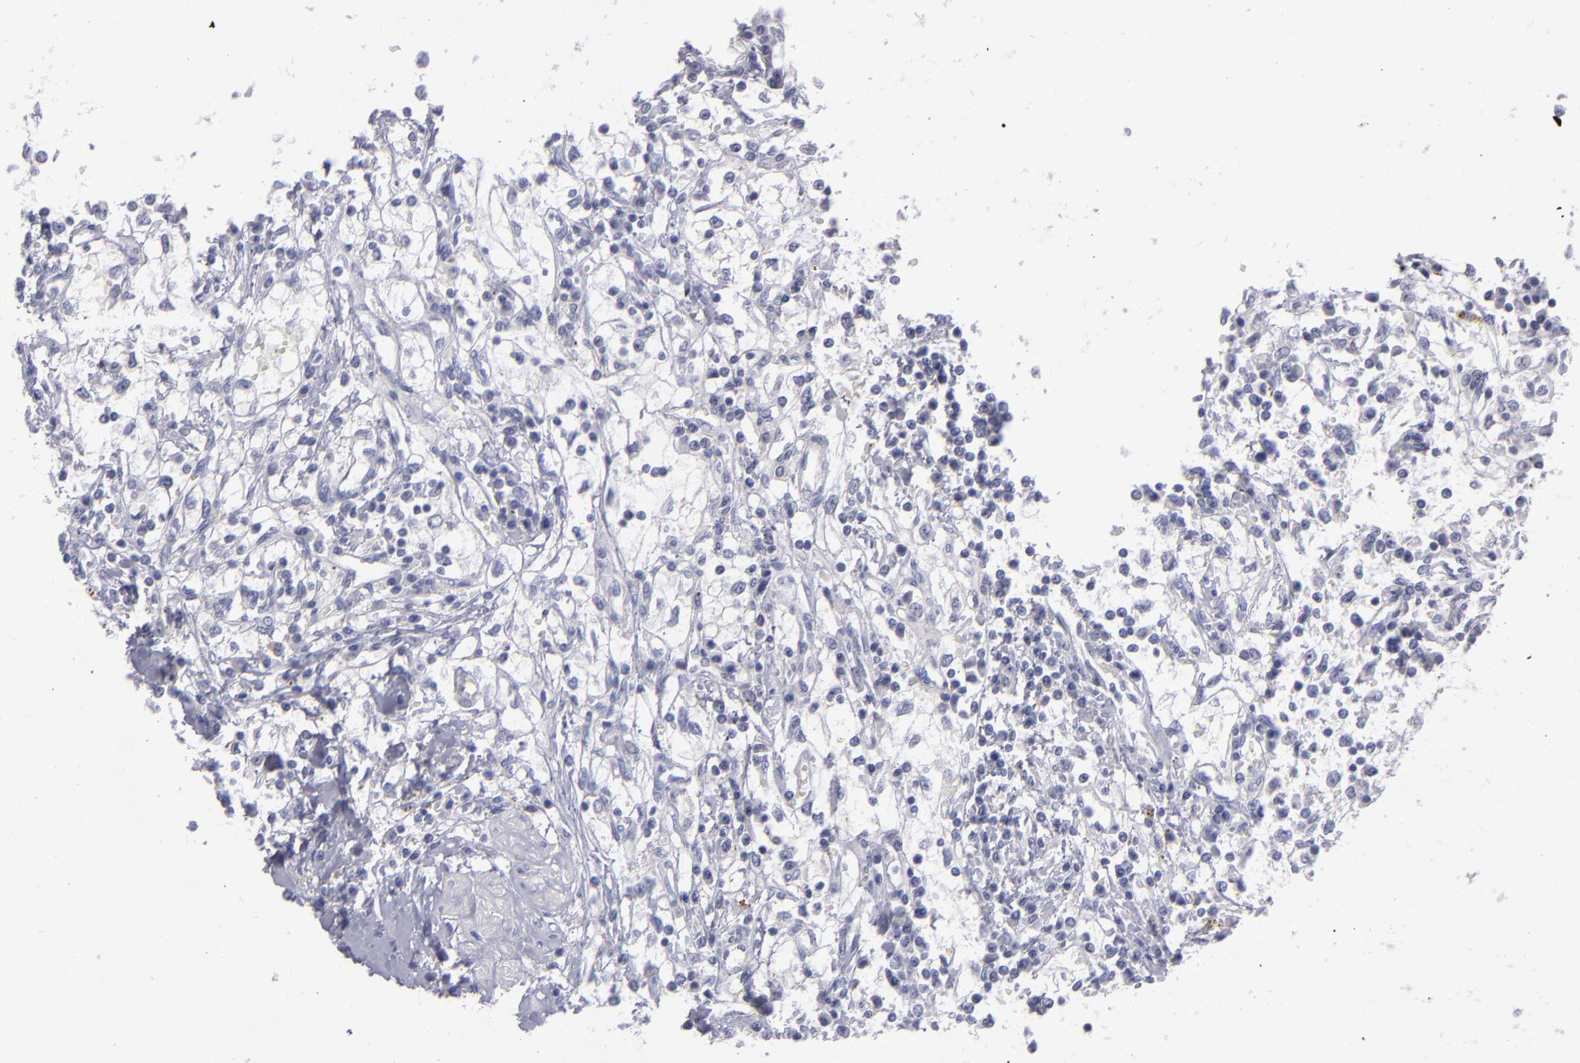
{"staining": {"intensity": "negative", "quantity": "none", "location": "none"}, "tissue": "renal cancer", "cell_type": "Tumor cells", "image_type": "cancer", "snomed": [{"axis": "morphology", "description": "Adenocarcinoma, NOS"}, {"axis": "topography", "description": "Kidney"}], "caption": "Renal cancer stained for a protein using immunohistochemistry (IHC) reveals no expression tumor cells.", "gene": "ITGB4", "patient": {"sex": "male", "age": 82}}